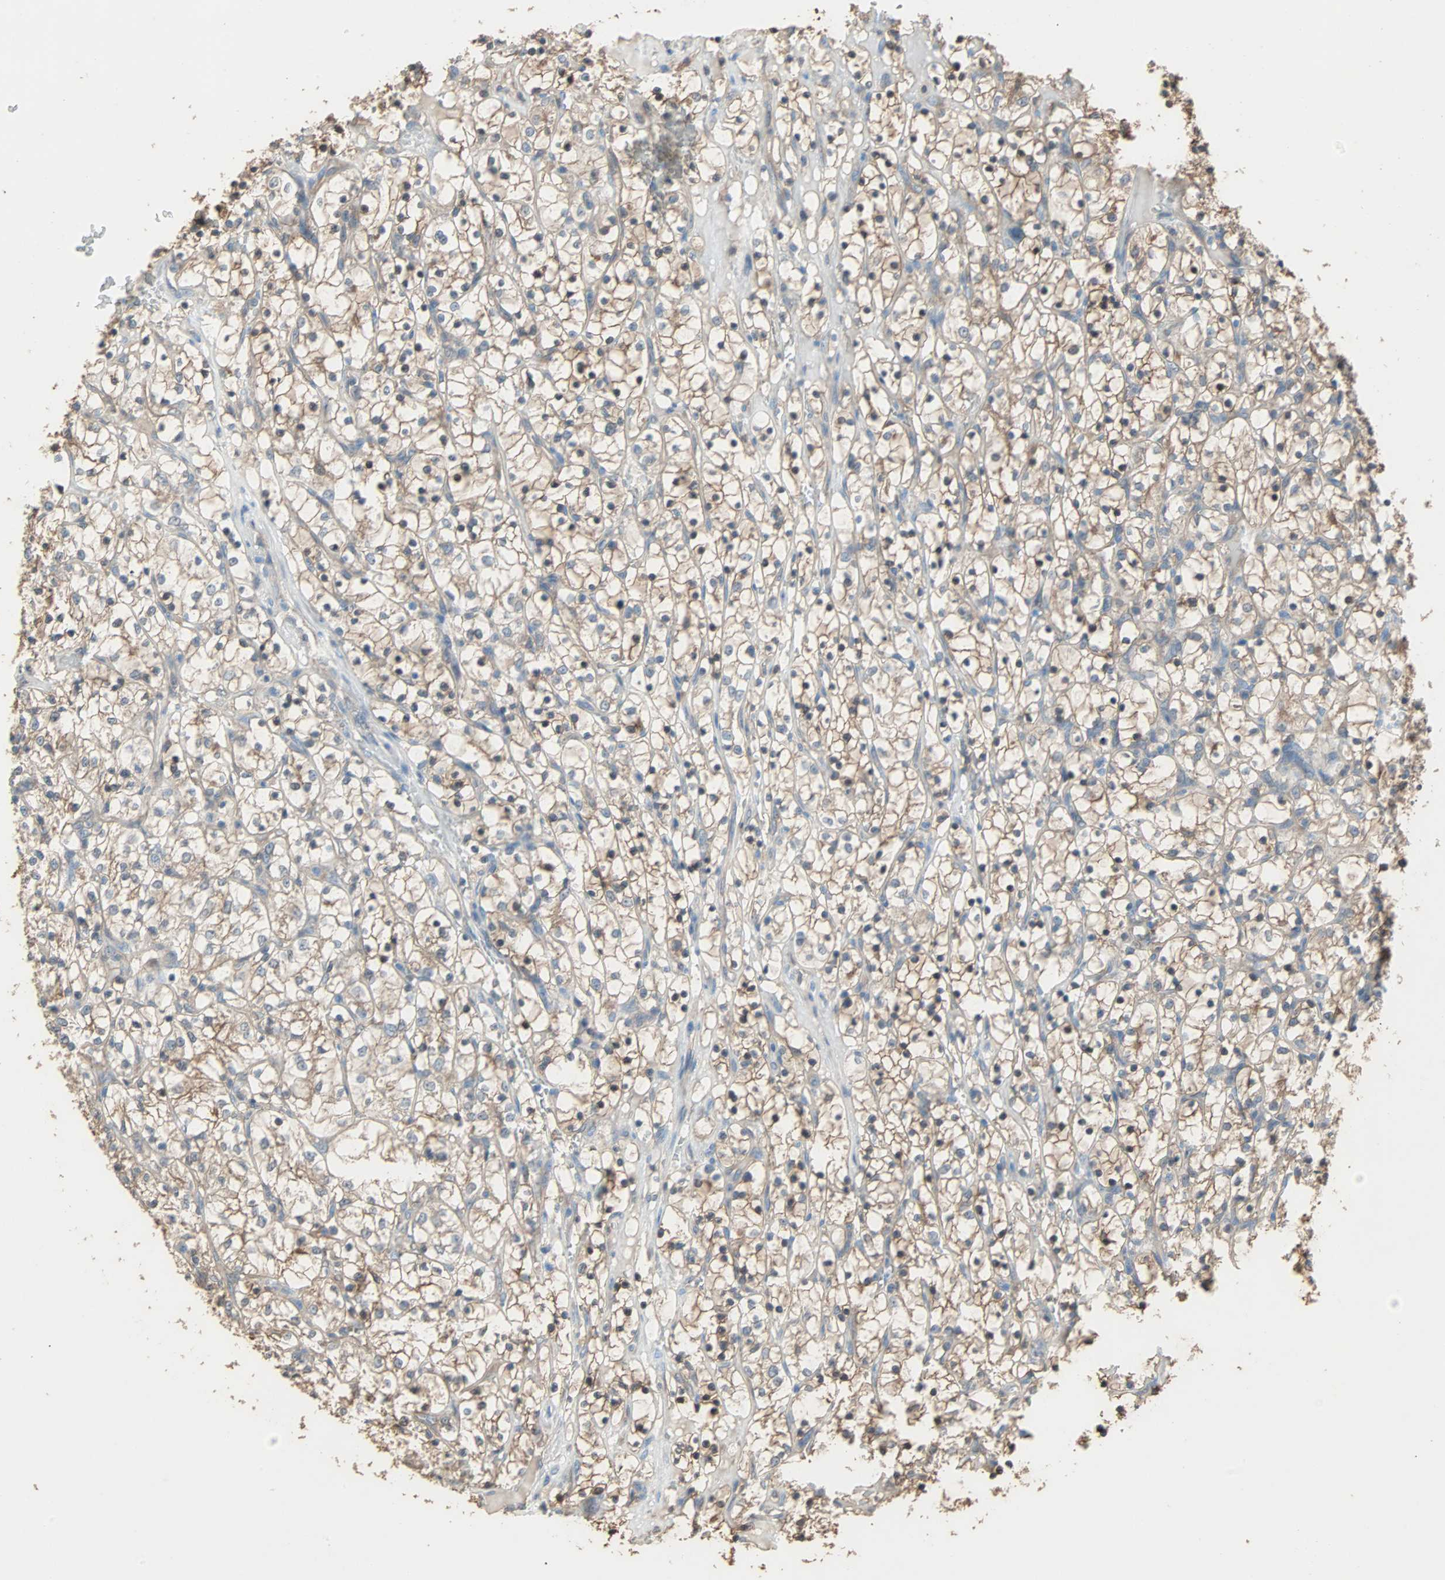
{"staining": {"intensity": "weak", "quantity": "25%-75%", "location": "cytoplasmic/membranous"}, "tissue": "renal cancer", "cell_type": "Tumor cells", "image_type": "cancer", "snomed": [{"axis": "morphology", "description": "Adenocarcinoma, NOS"}, {"axis": "topography", "description": "Kidney"}], "caption": "A photomicrograph showing weak cytoplasmic/membranous staining in about 25%-75% of tumor cells in adenocarcinoma (renal), as visualized by brown immunohistochemical staining.", "gene": "PRDX1", "patient": {"sex": "female", "age": 69}}